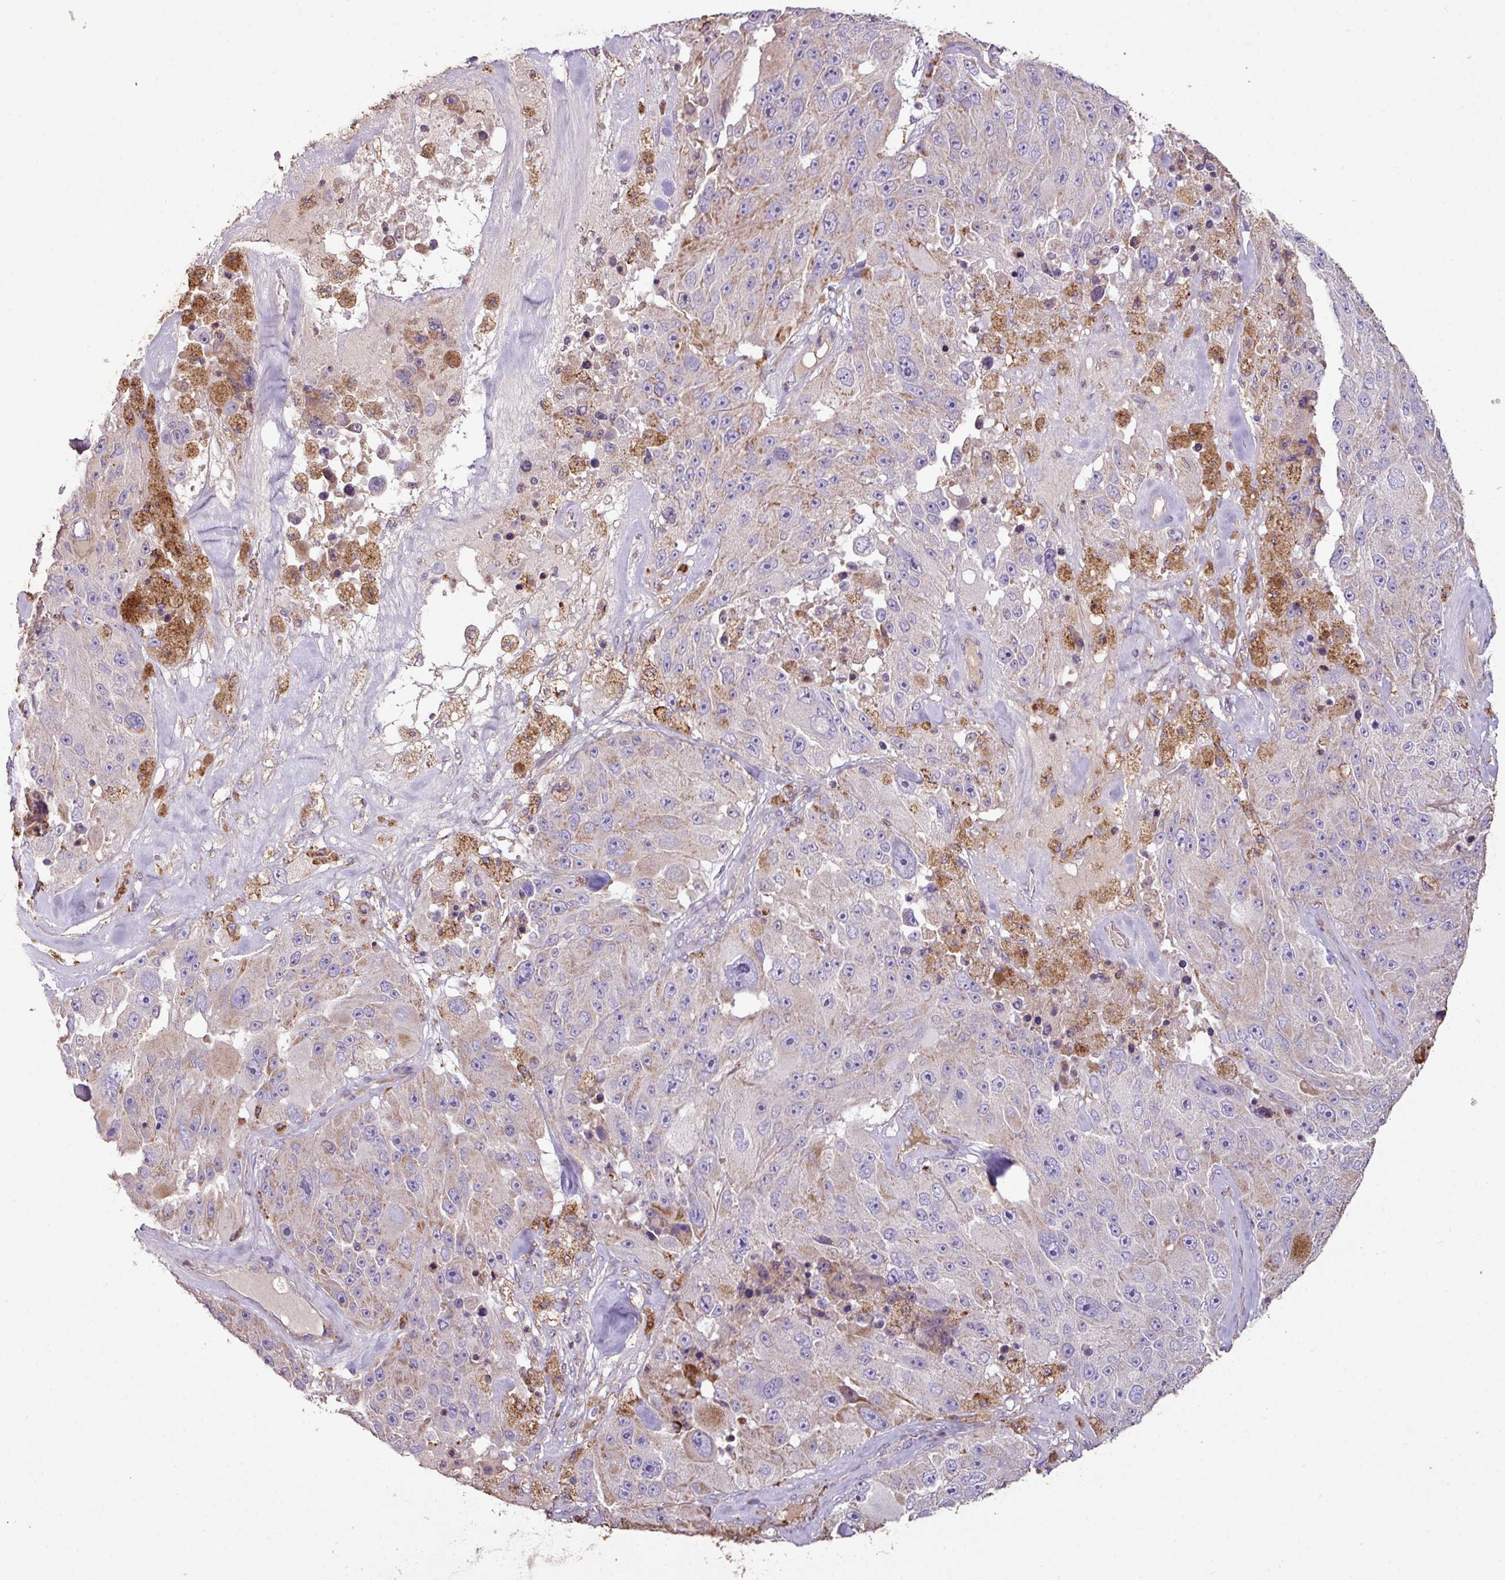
{"staining": {"intensity": "weak", "quantity": "<25%", "location": "cytoplasmic/membranous"}, "tissue": "melanoma", "cell_type": "Tumor cells", "image_type": "cancer", "snomed": [{"axis": "morphology", "description": "Malignant melanoma, Metastatic site"}, {"axis": "topography", "description": "Lymph node"}], "caption": "Immunohistochemistry micrograph of malignant melanoma (metastatic site) stained for a protein (brown), which demonstrates no expression in tumor cells.", "gene": "SQOR", "patient": {"sex": "male", "age": 62}}